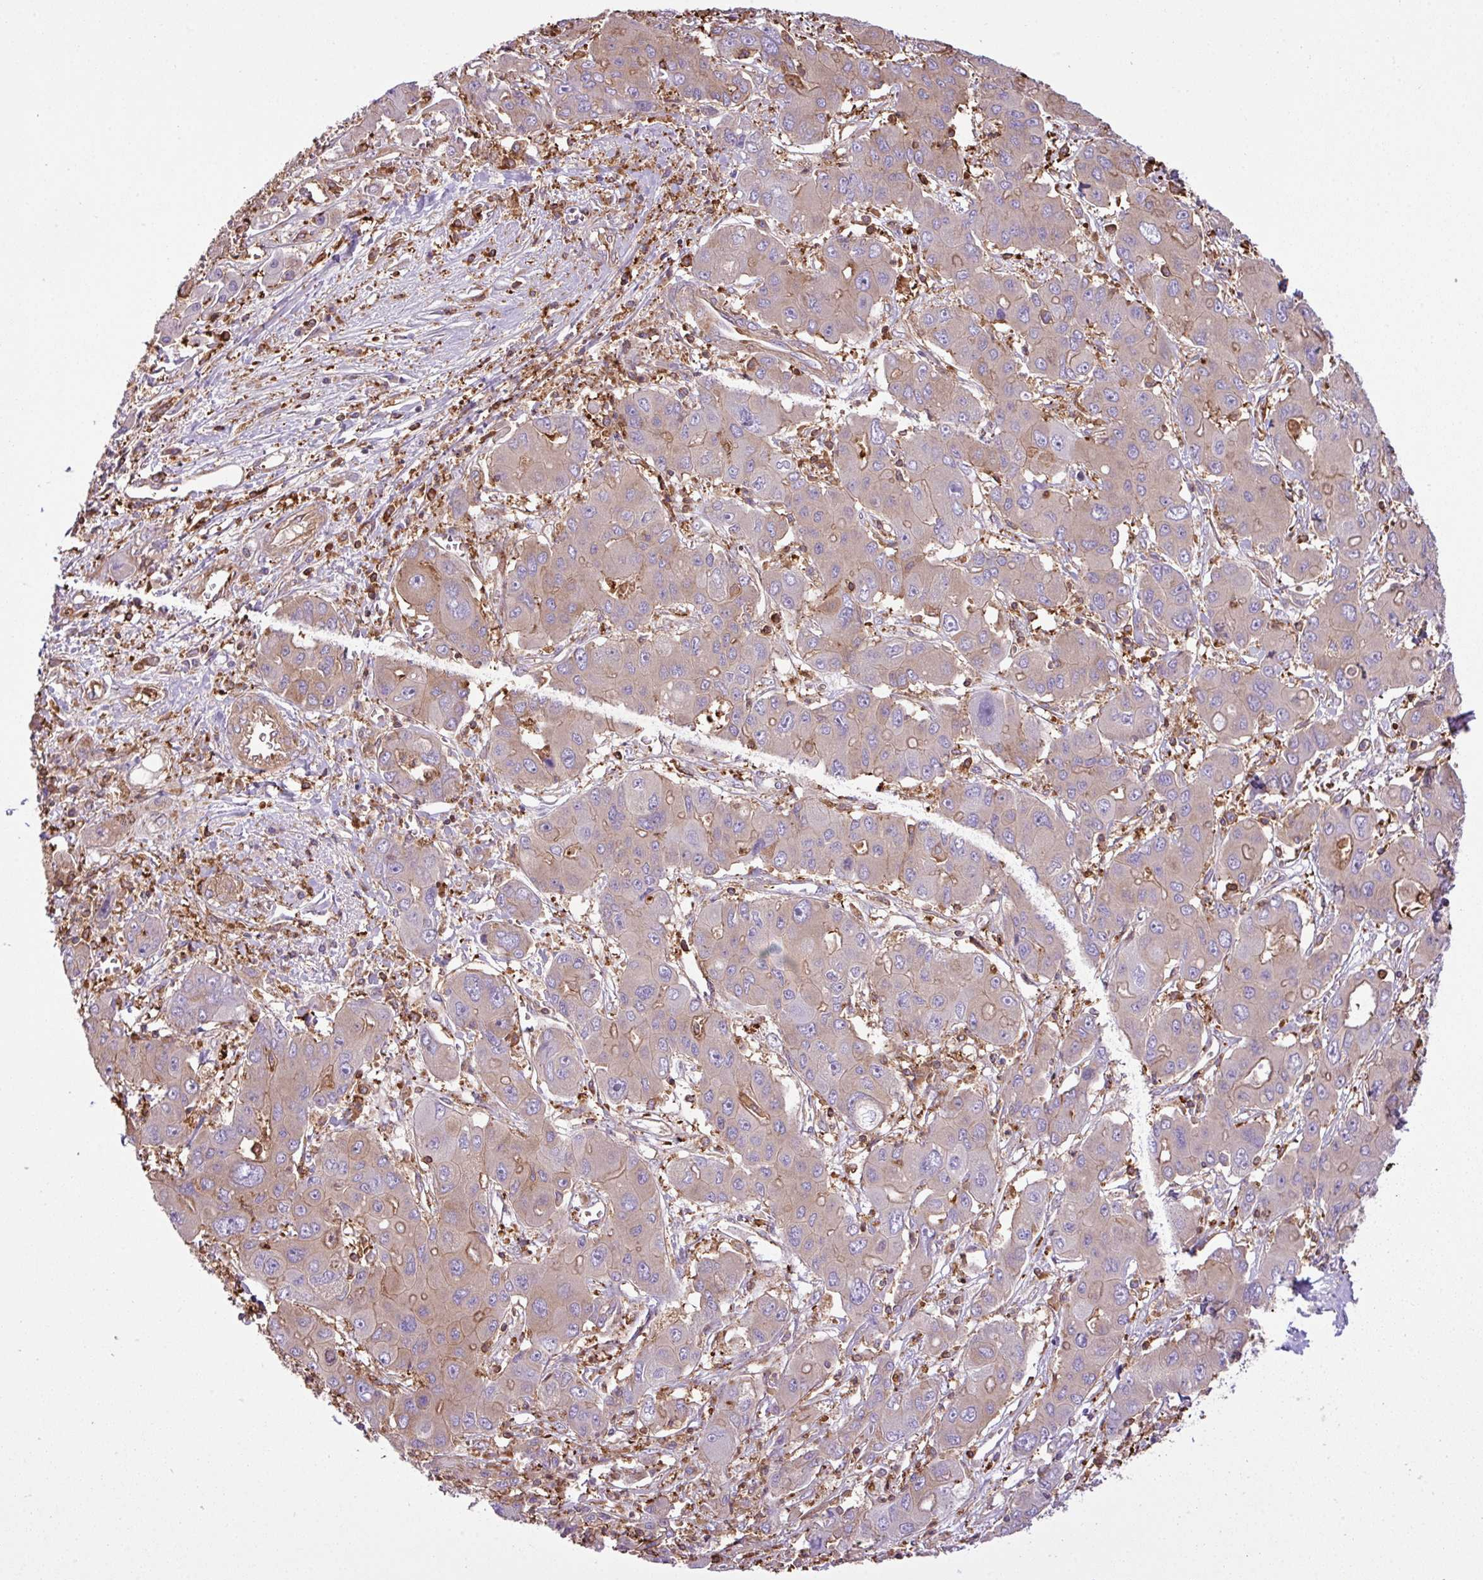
{"staining": {"intensity": "moderate", "quantity": "<25%", "location": "cytoplasmic/membranous"}, "tissue": "liver cancer", "cell_type": "Tumor cells", "image_type": "cancer", "snomed": [{"axis": "morphology", "description": "Cholangiocarcinoma"}, {"axis": "topography", "description": "Liver"}], "caption": "Tumor cells exhibit moderate cytoplasmic/membranous expression in approximately <25% of cells in liver cancer. The staining is performed using DAB (3,3'-diaminobenzidine) brown chromogen to label protein expression. The nuclei are counter-stained blue using hematoxylin.", "gene": "PGAP6", "patient": {"sex": "male", "age": 67}}